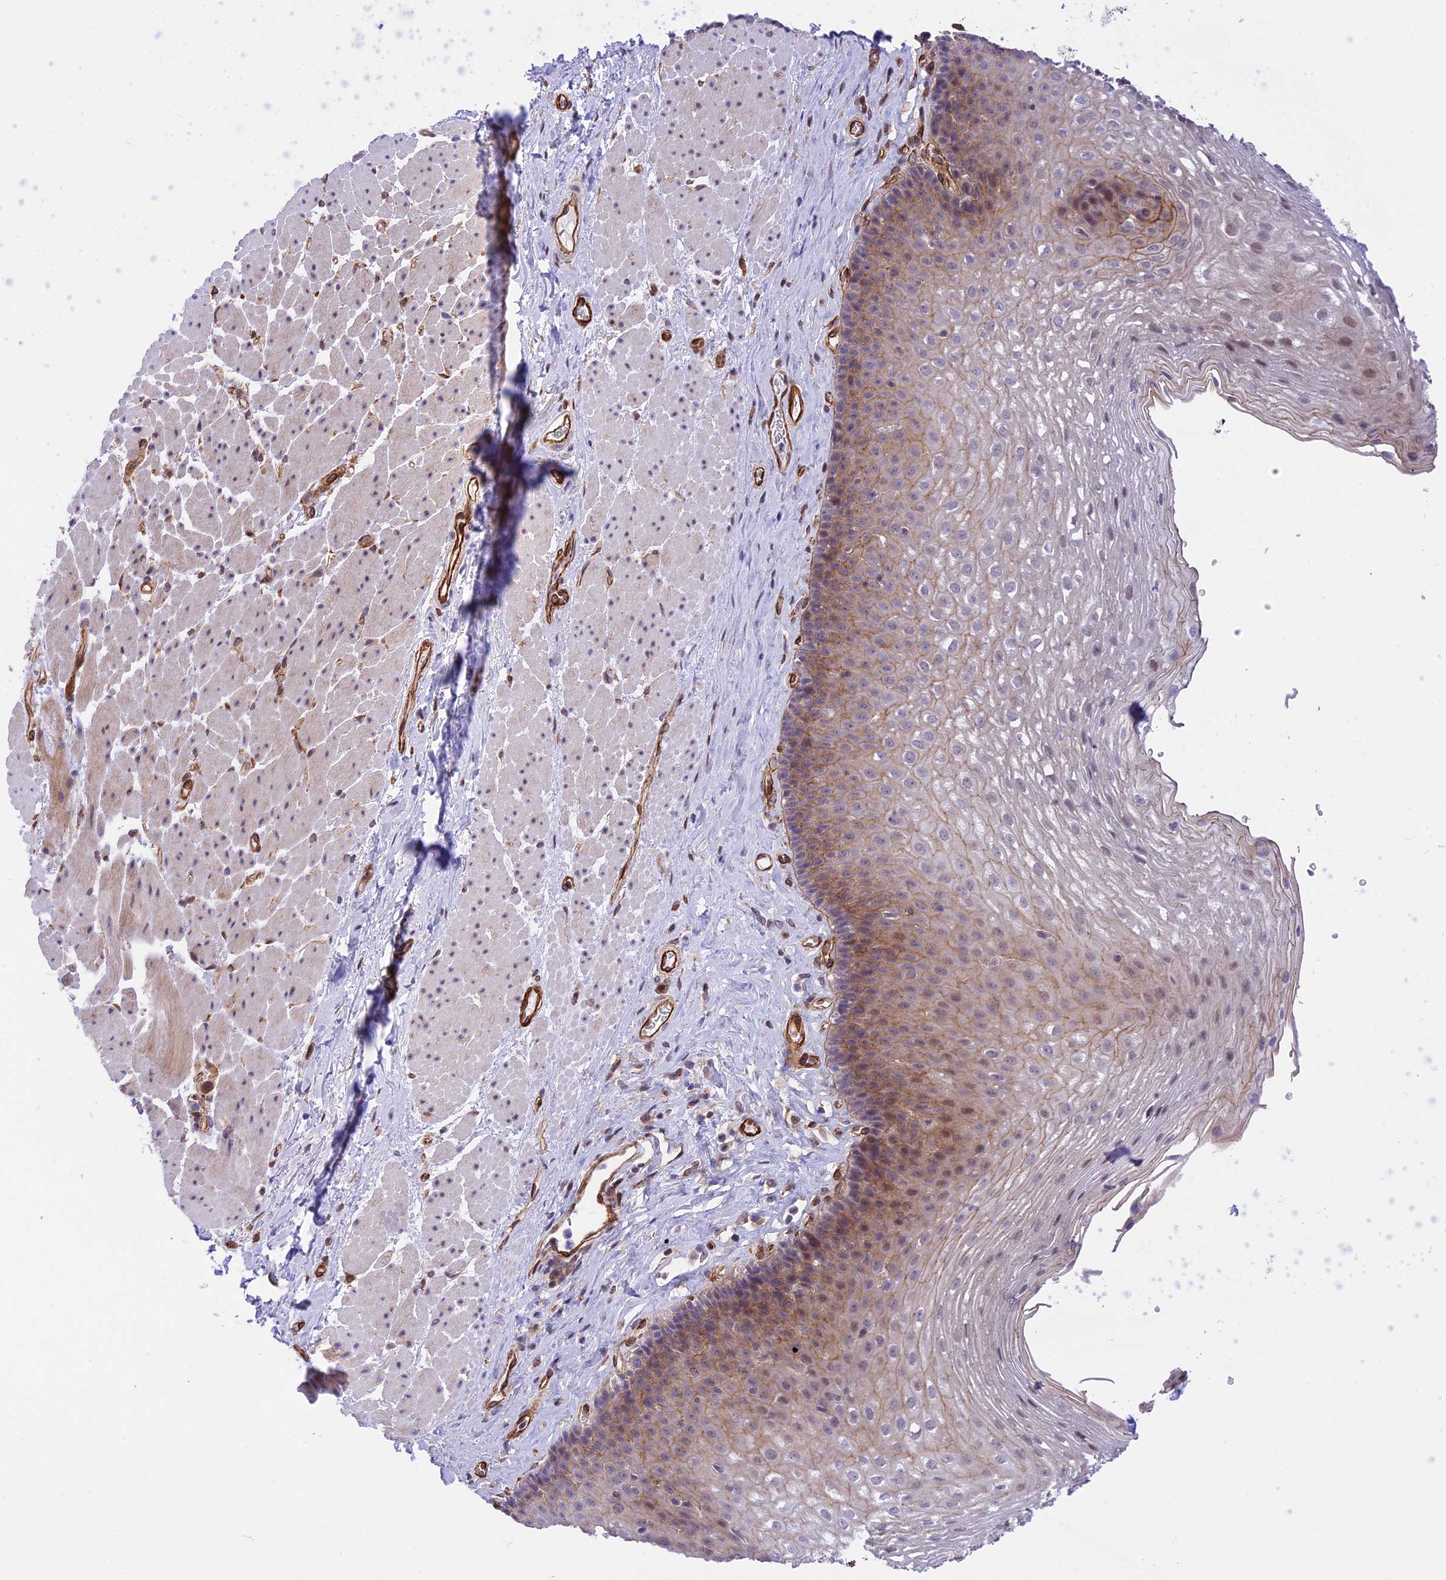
{"staining": {"intensity": "moderate", "quantity": "25%-75%", "location": "cytoplasmic/membranous"}, "tissue": "esophagus", "cell_type": "Squamous epithelial cells", "image_type": "normal", "snomed": [{"axis": "morphology", "description": "Normal tissue, NOS"}, {"axis": "topography", "description": "Esophagus"}], "caption": "The histopathology image demonstrates immunohistochemical staining of unremarkable esophagus. There is moderate cytoplasmic/membranous expression is present in approximately 25%-75% of squamous epithelial cells. The staining was performed using DAB (3,3'-diaminobenzidine), with brown indicating positive protein expression. Nuclei are stained blue with hematoxylin.", "gene": "R3HDM4", "patient": {"sex": "female", "age": 66}}